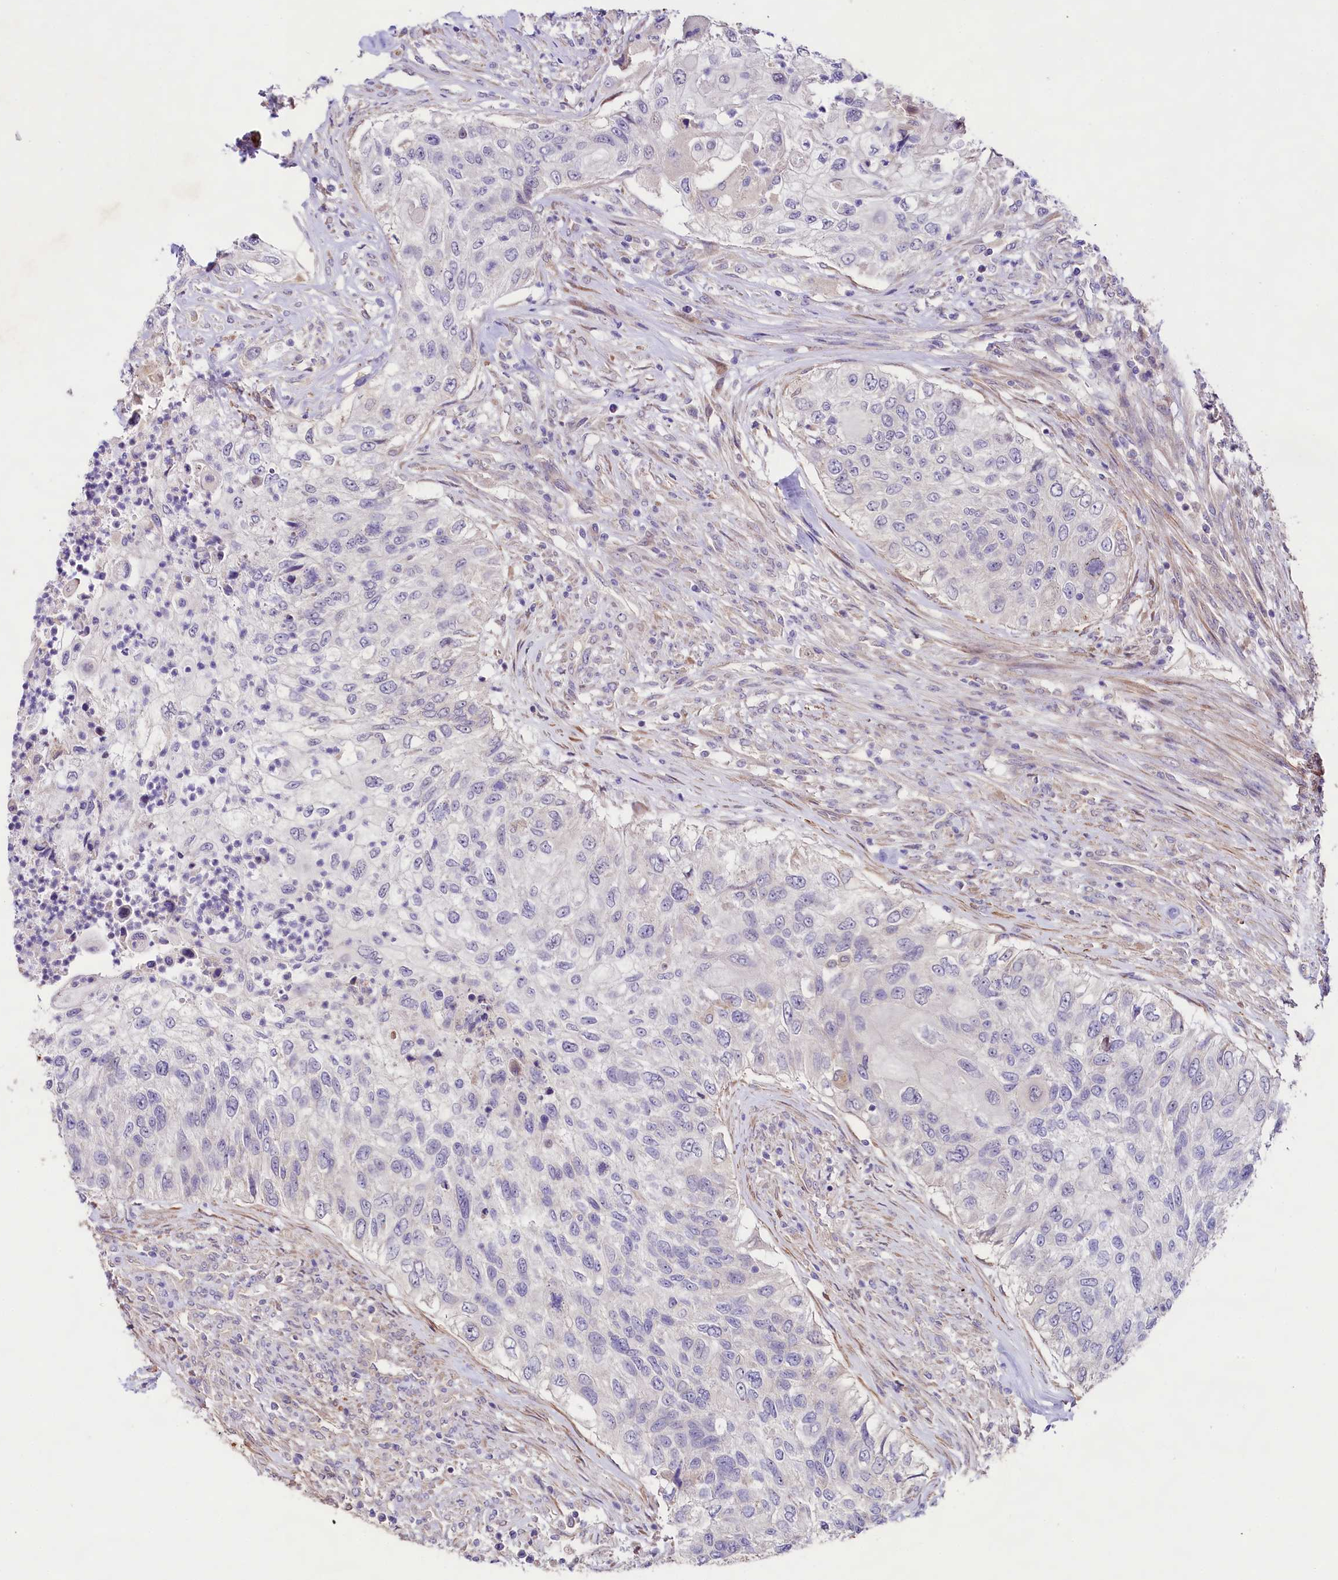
{"staining": {"intensity": "negative", "quantity": "none", "location": "none"}, "tissue": "urothelial cancer", "cell_type": "Tumor cells", "image_type": "cancer", "snomed": [{"axis": "morphology", "description": "Urothelial carcinoma, High grade"}, {"axis": "topography", "description": "Urinary bladder"}], "caption": "Tumor cells are negative for brown protein staining in urothelial cancer.", "gene": "VPS11", "patient": {"sex": "female", "age": 60}}